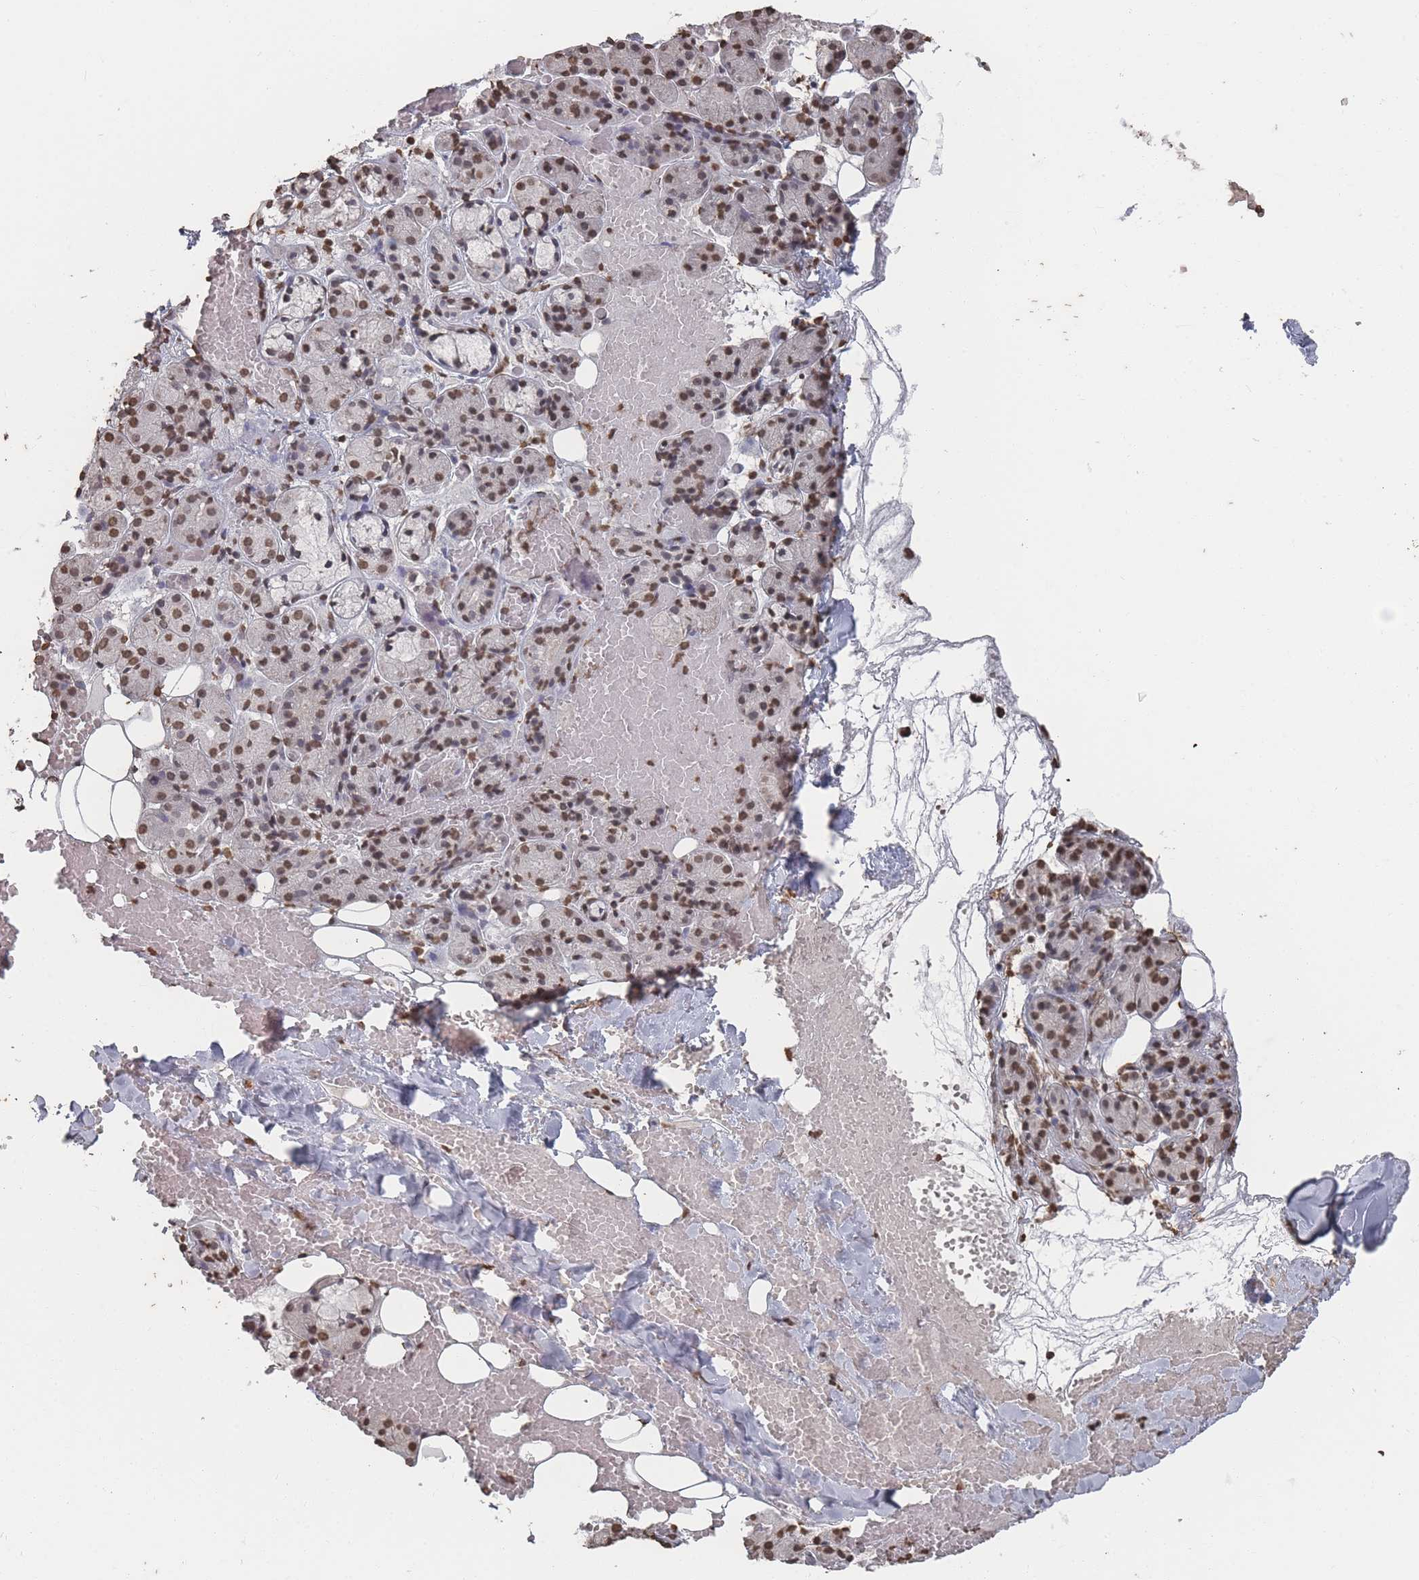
{"staining": {"intensity": "moderate", "quantity": ">75%", "location": "nuclear"}, "tissue": "salivary gland", "cell_type": "Glandular cells", "image_type": "normal", "snomed": [{"axis": "morphology", "description": "Normal tissue, NOS"}, {"axis": "topography", "description": "Salivary gland"}], "caption": "Salivary gland stained with immunohistochemistry reveals moderate nuclear staining in about >75% of glandular cells. The protein is stained brown, and the nuclei are stained in blue (DAB IHC with brightfield microscopy, high magnification).", "gene": "PLEKHG5", "patient": {"sex": "male", "age": 63}}